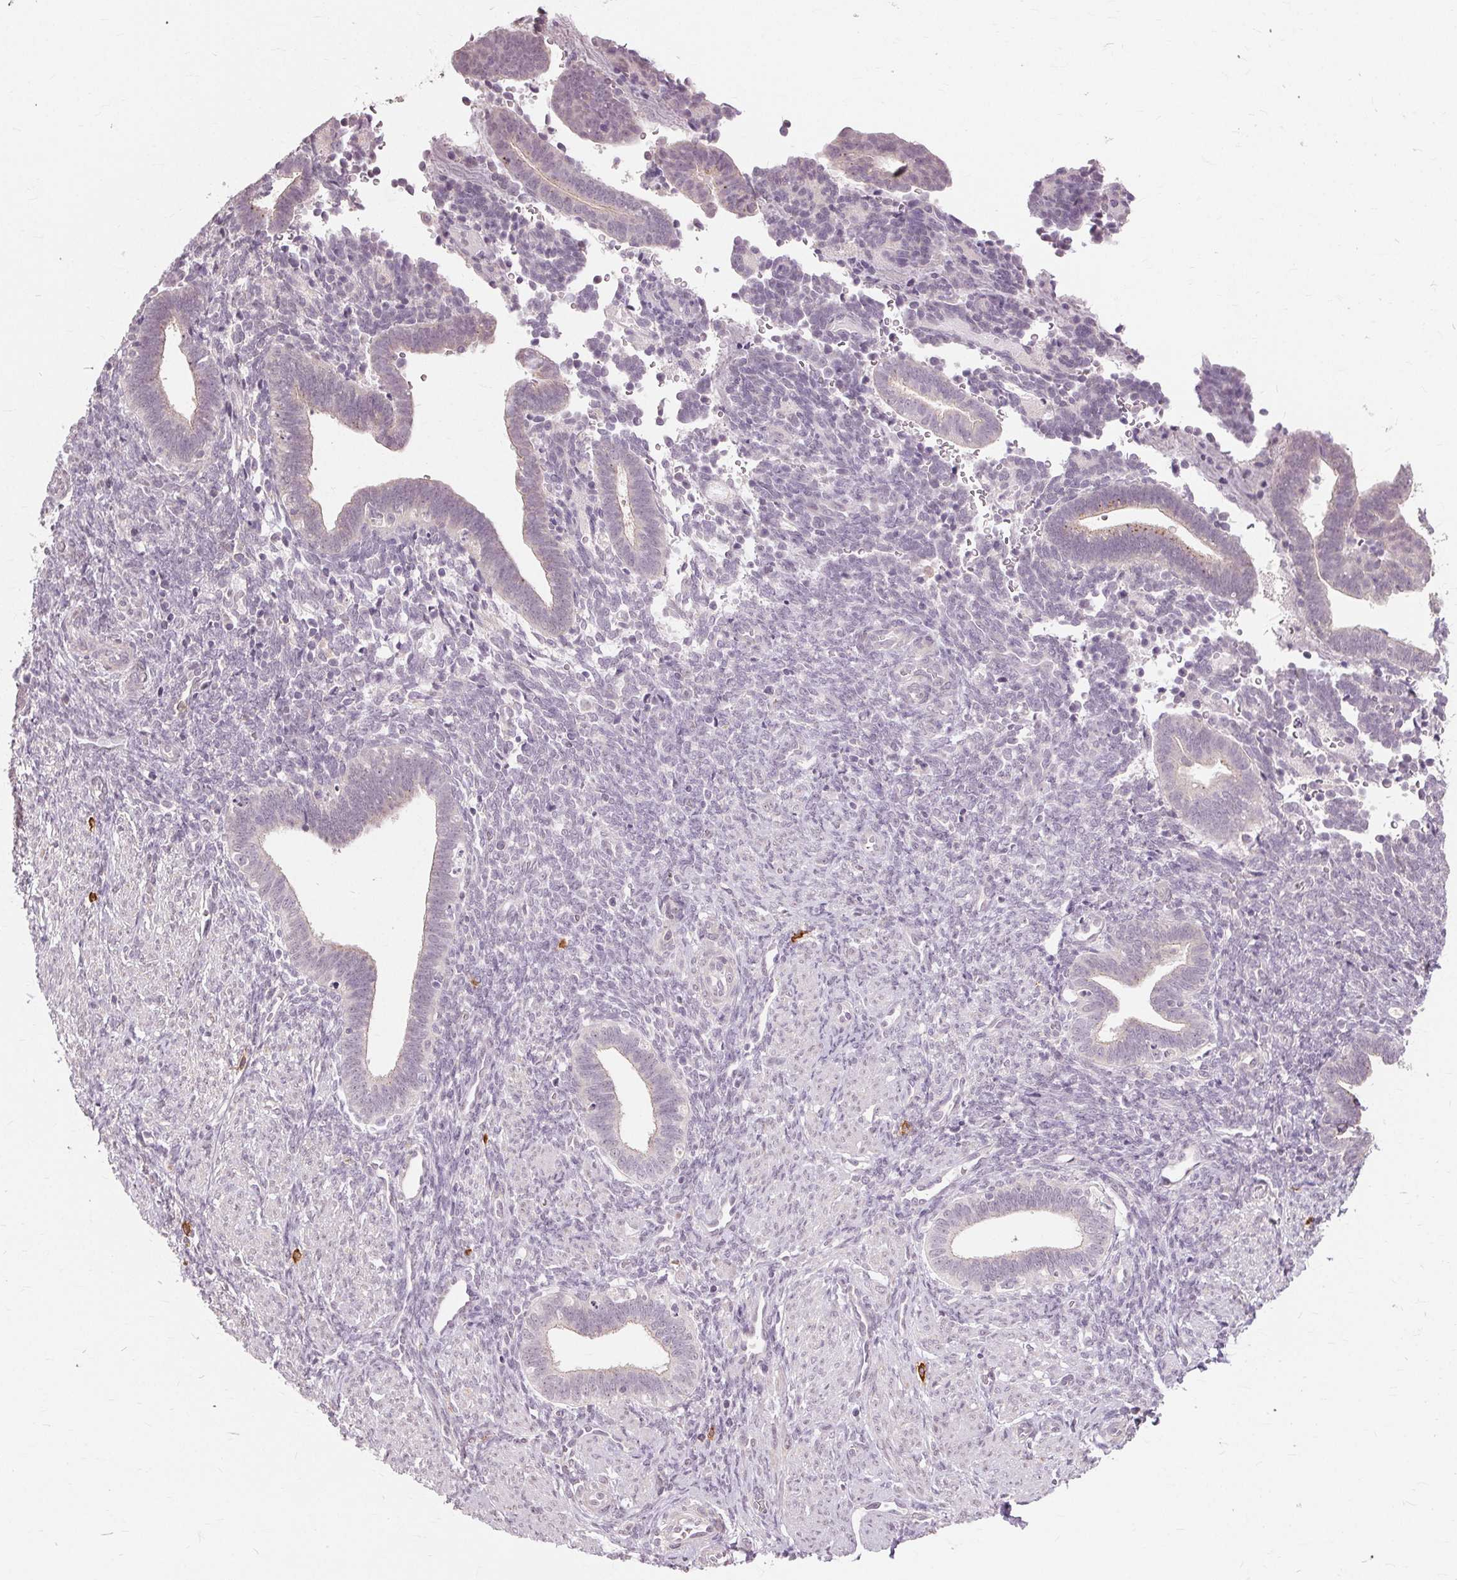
{"staining": {"intensity": "negative", "quantity": "none", "location": "none"}, "tissue": "endometrium", "cell_type": "Cells in endometrial stroma", "image_type": "normal", "snomed": [{"axis": "morphology", "description": "Normal tissue, NOS"}, {"axis": "topography", "description": "Endometrium"}], "caption": "Immunohistochemical staining of unremarkable human endometrium exhibits no significant positivity in cells in endometrial stroma.", "gene": "SIGLEC6", "patient": {"sex": "female", "age": 34}}